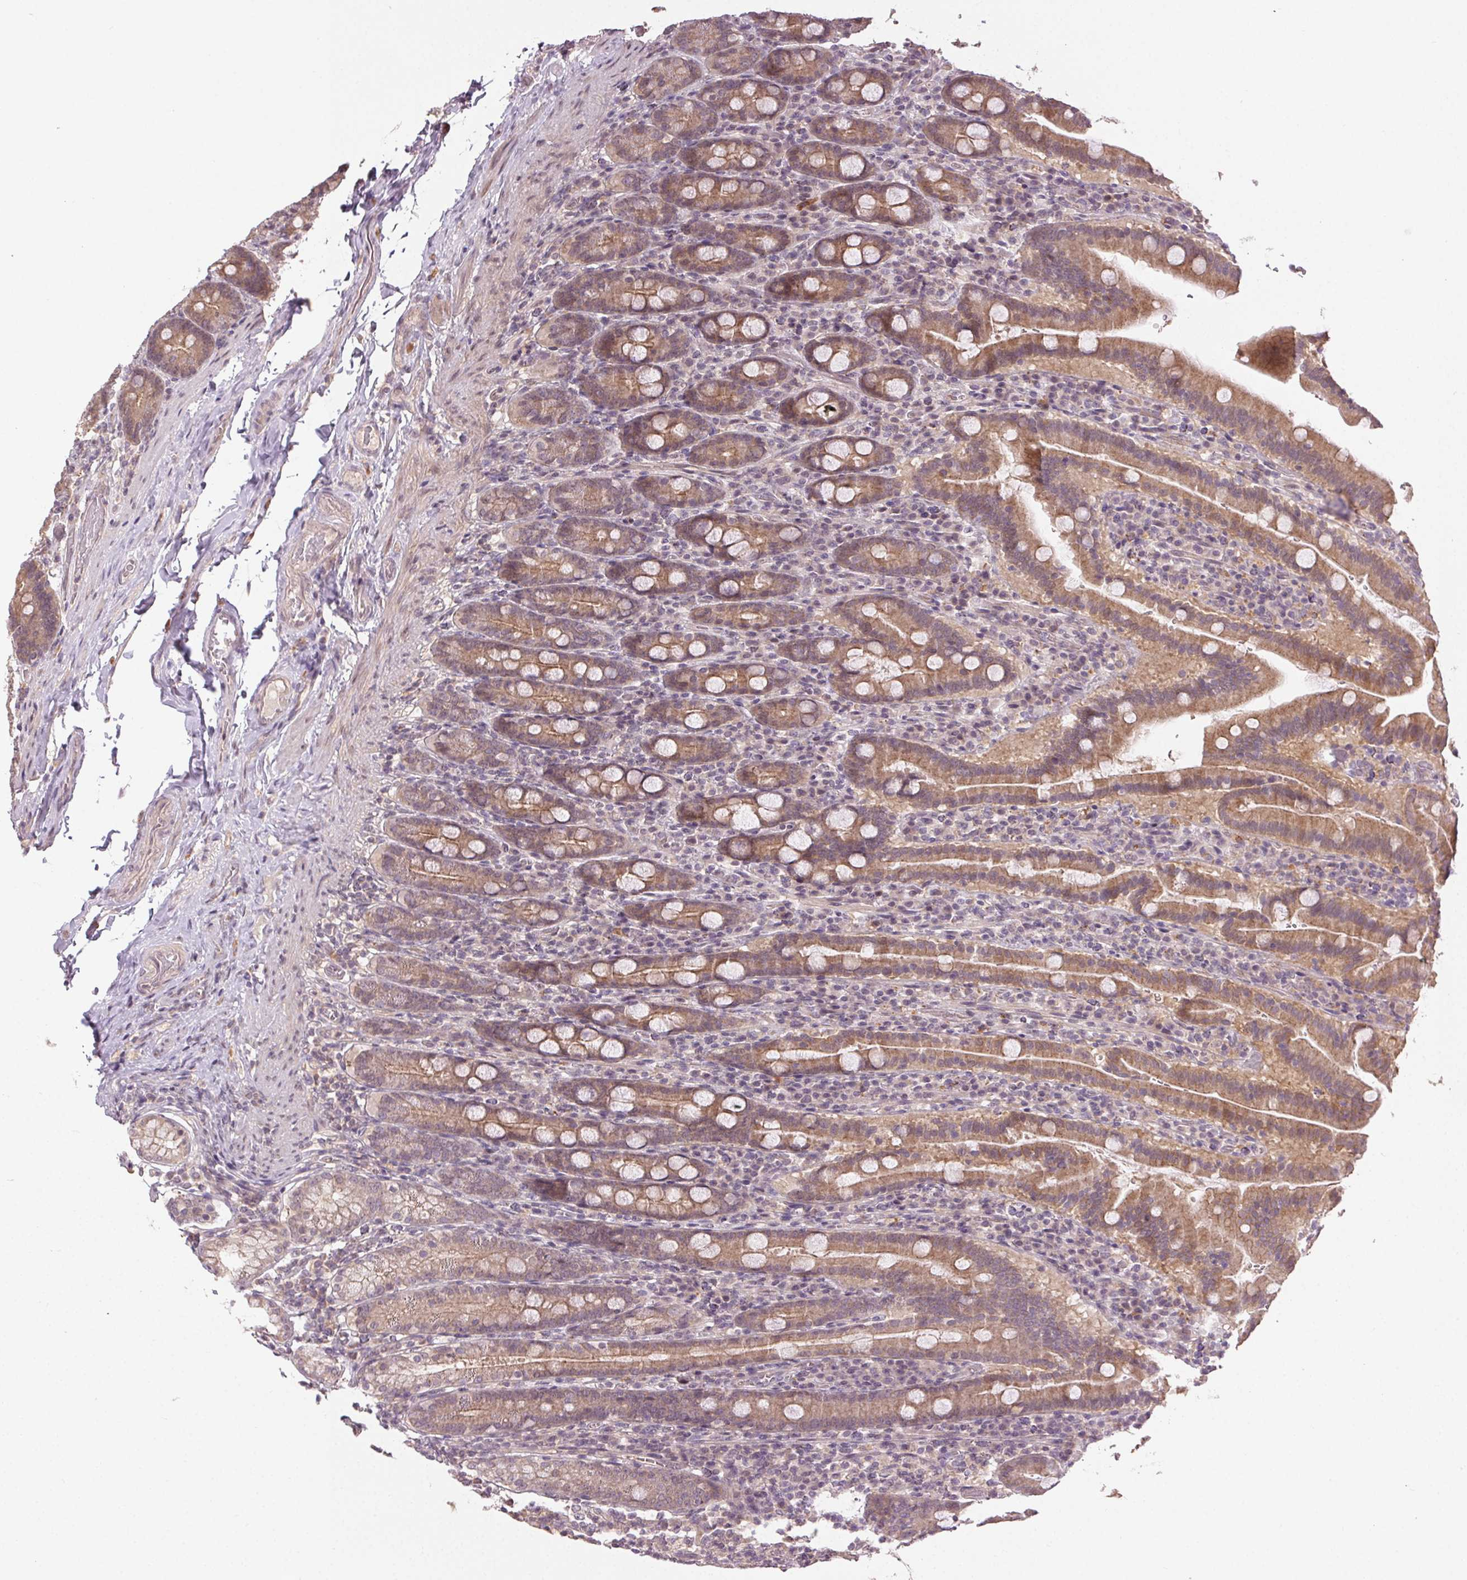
{"staining": {"intensity": "moderate", "quantity": ">75%", "location": "cytoplasmic/membranous"}, "tissue": "small intestine", "cell_type": "Glandular cells", "image_type": "normal", "snomed": [{"axis": "morphology", "description": "Normal tissue, NOS"}, {"axis": "topography", "description": "Small intestine"}], "caption": "A micrograph of human small intestine stained for a protein demonstrates moderate cytoplasmic/membranous brown staining in glandular cells.", "gene": "ATP1B3", "patient": {"sex": "male", "age": 26}}